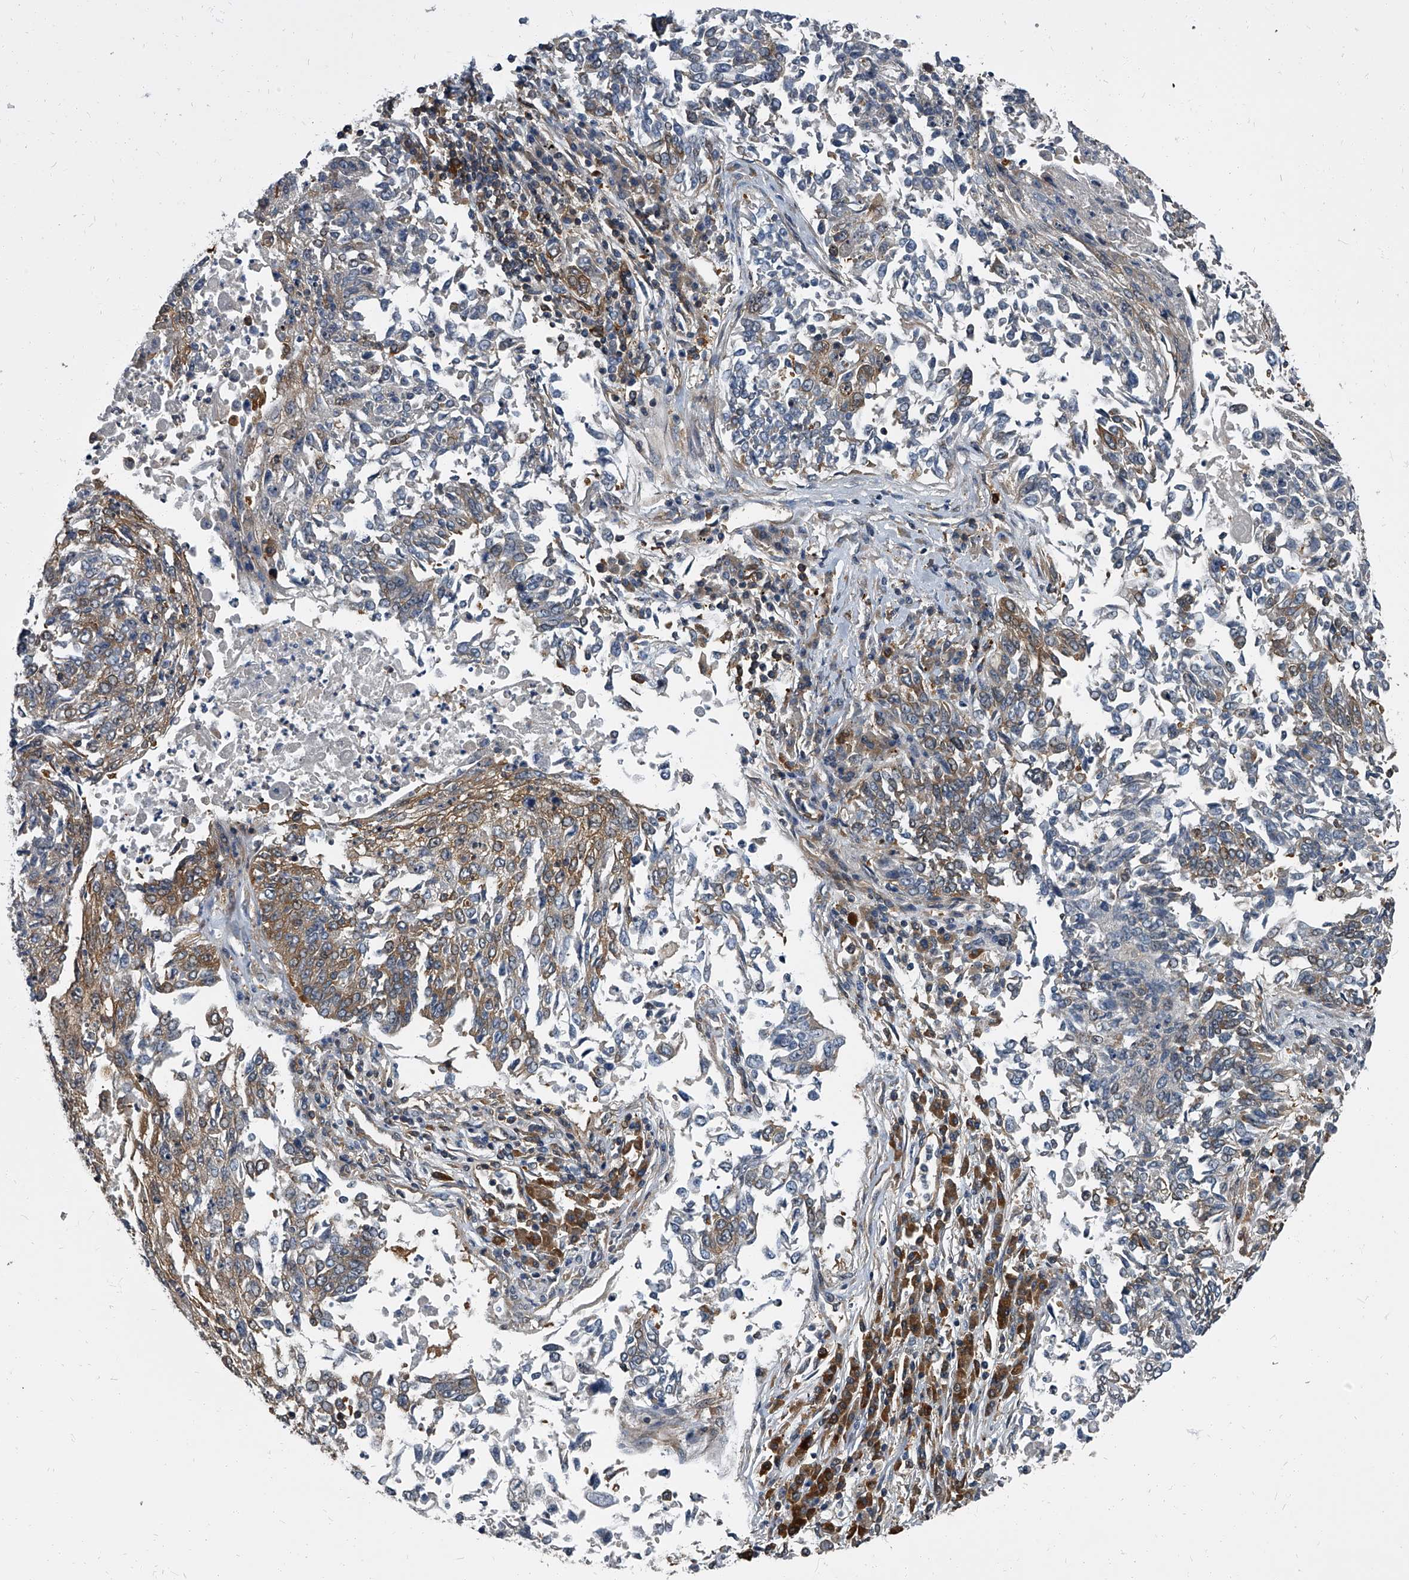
{"staining": {"intensity": "moderate", "quantity": "25%-75%", "location": "cytoplasmic/membranous"}, "tissue": "lung cancer", "cell_type": "Tumor cells", "image_type": "cancer", "snomed": [{"axis": "morphology", "description": "Normal tissue, NOS"}, {"axis": "morphology", "description": "Squamous cell carcinoma, NOS"}, {"axis": "topography", "description": "Cartilage tissue"}, {"axis": "topography", "description": "Bronchus"}, {"axis": "topography", "description": "Lung"}, {"axis": "topography", "description": "Peripheral nerve tissue"}], "caption": "A photomicrograph of squamous cell carcinoma (lung) stained for a protein exhibits moderate cytoplasmic/membranous brown staining in tumor cells. (DAB (3,3'-diaminobenzidine) IHC with brightfield microscopy, high magnification).", "gene": "CDV3", "patient": {"sex": "female", "age": 49}}